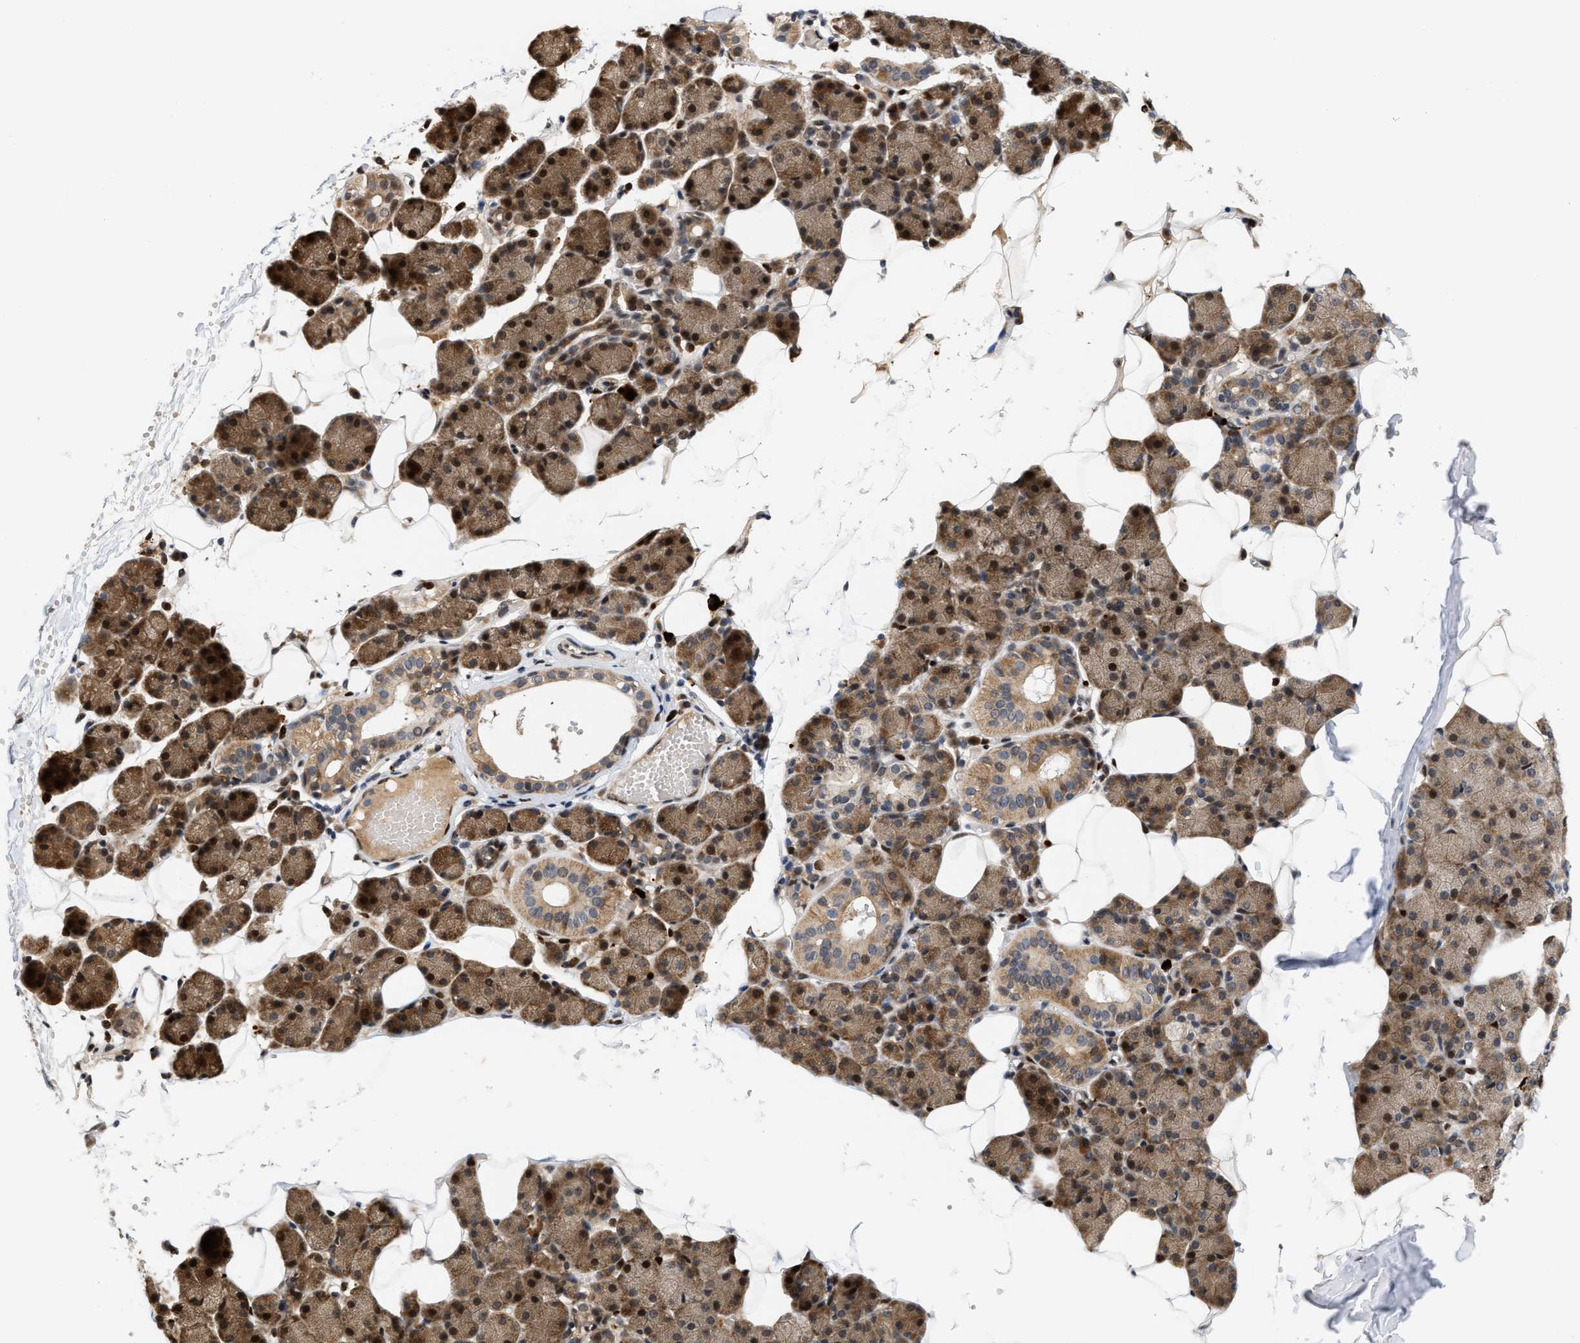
{"staining": {"intensity": "moderate", "quantity": "25%-75%", "location": "cytoplasmic/membranous,nuclear"}, "tissue": "salivary gland", "cell_type": "Glandular cells", "image_type": "normal", "snomed": [{"axis": "morphology", "description": "Normal tissue, NOS"}, {"axis": "topography", "description": "Salivary gland"}], "caption": "This is a micrograph of immunohistochemistry (IHC) staining of benign salivary gland, which shows moderate staining in the cytoplasmic/membranous,nuclear of glandular cells.", "gene": "TCF4", "patient": {"sex": "female", "age": 33}}